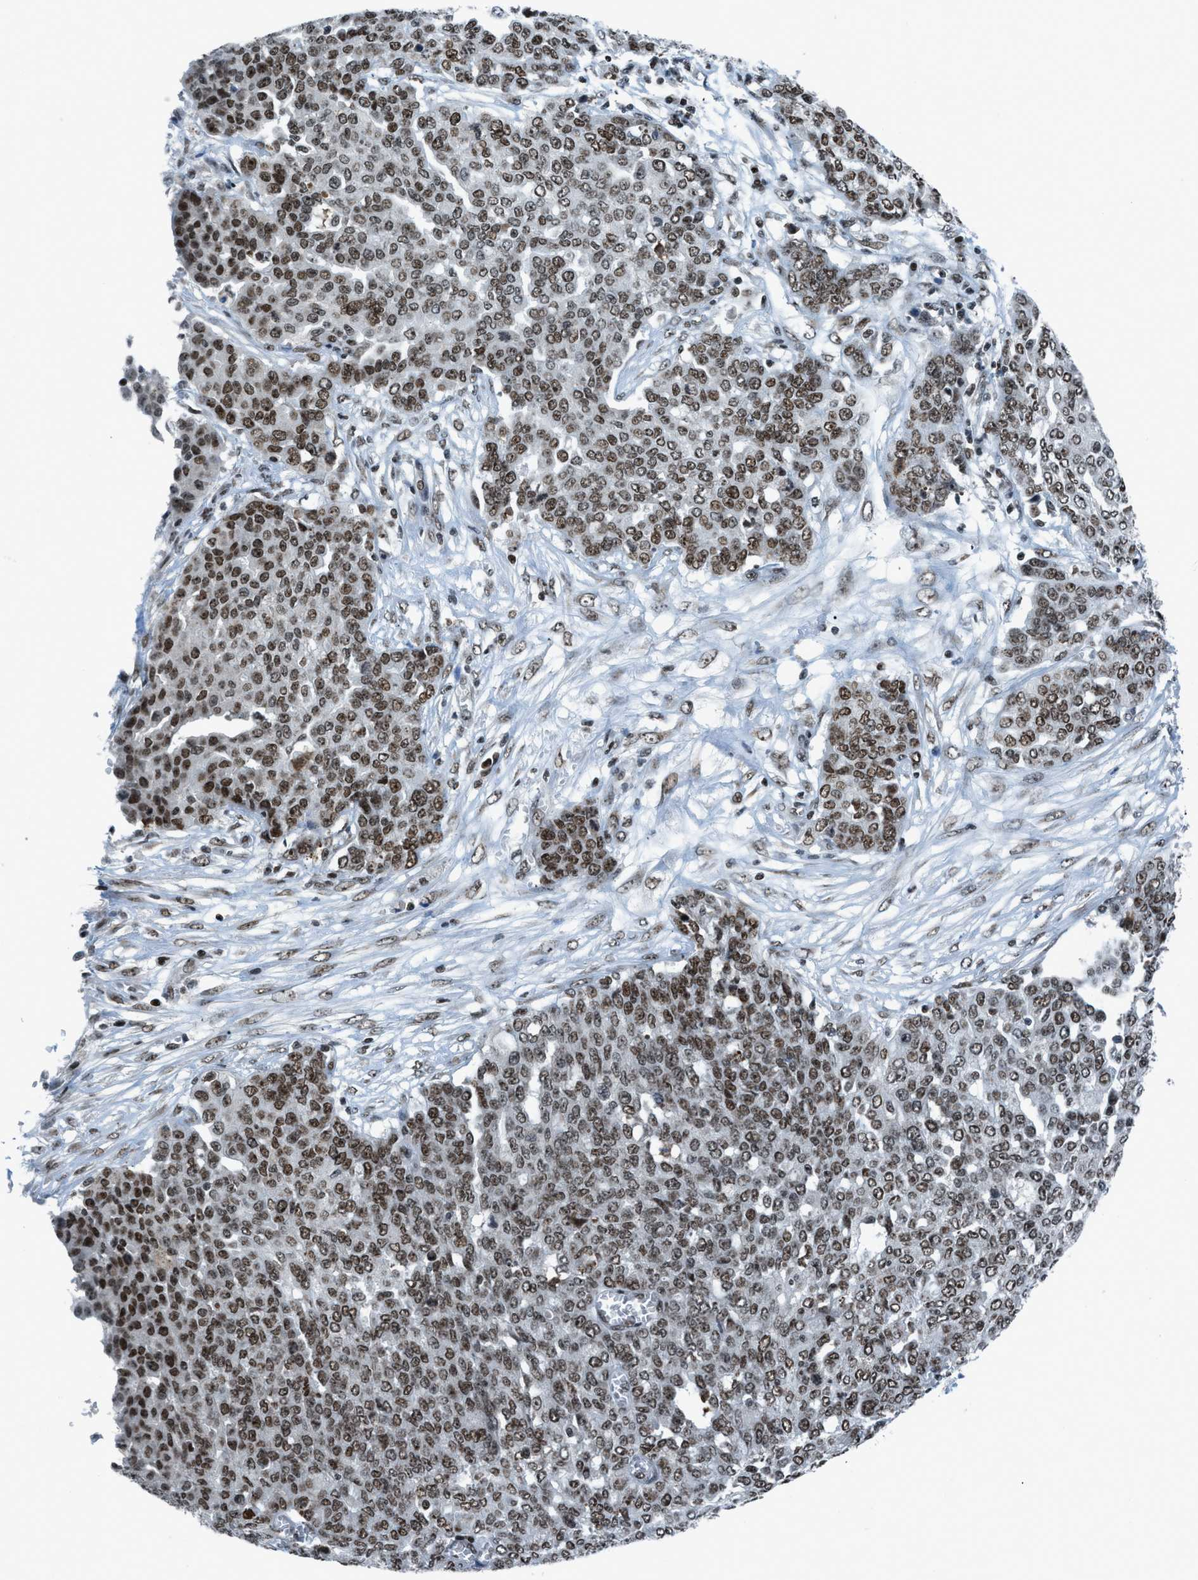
{"staining": {"intensity": "strong", "quantity": ">75%", "location": "nuclear"}, "tissue": "ovarian cancer", "cell_type": "Tumor cells", "image_type": "cancer", "snomed": [{"axis": "morphology", "description": "Cystadenocarcinoma, serous, NOS"}, {"axis": "topography", "description": "Soft tissue"}, {"axis": "topography", "description": "Ovary"}], "caption": "The histopathology image displays a brown stain indicating the presence of a protein in the nuclear of tumor cells in ovarian cancer.", "gene": "RAD51B", "patient": {"sex": "female", "age": 57}}